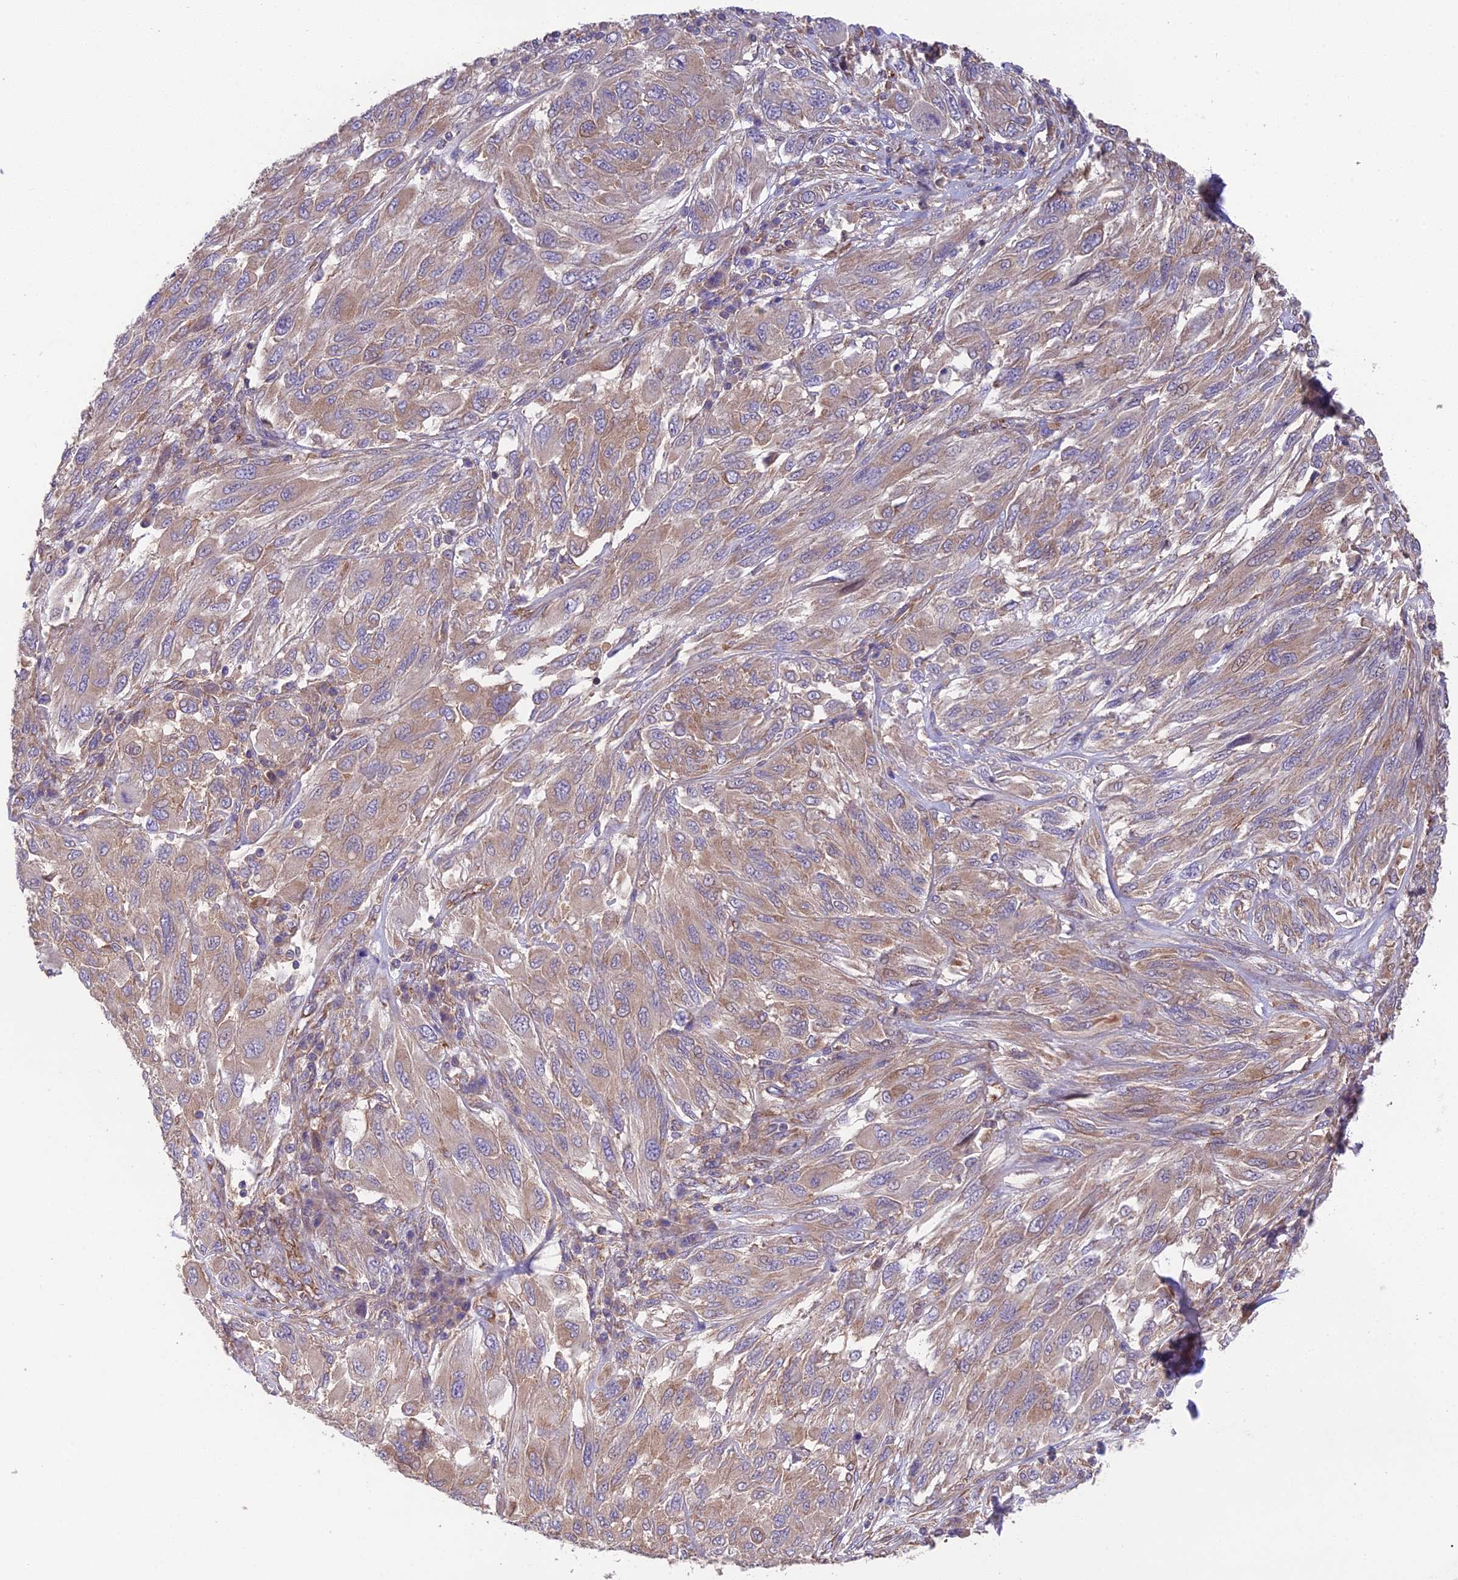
{"staining": {"intensity": "moderate", "quantity": ">75%", "location": "cytoplasmic/membranous"}, "tissue": "melanoma", "cell_type": "Tumor cells", "image_type": "cancer", "snomed": [{"axis": "morphology", "description": "Malignant melanoma, NOS"}, {"axis": "topography", "description": "Skin"}], "caption": "Malignant melanoma stained for a protein (brown) displays moderate cytoplasmic/membranous positive positivity in approximately >75% of tumor cells.", "gene": "BLOC1S4", "patient": {"sex": "female", "age": 91}}